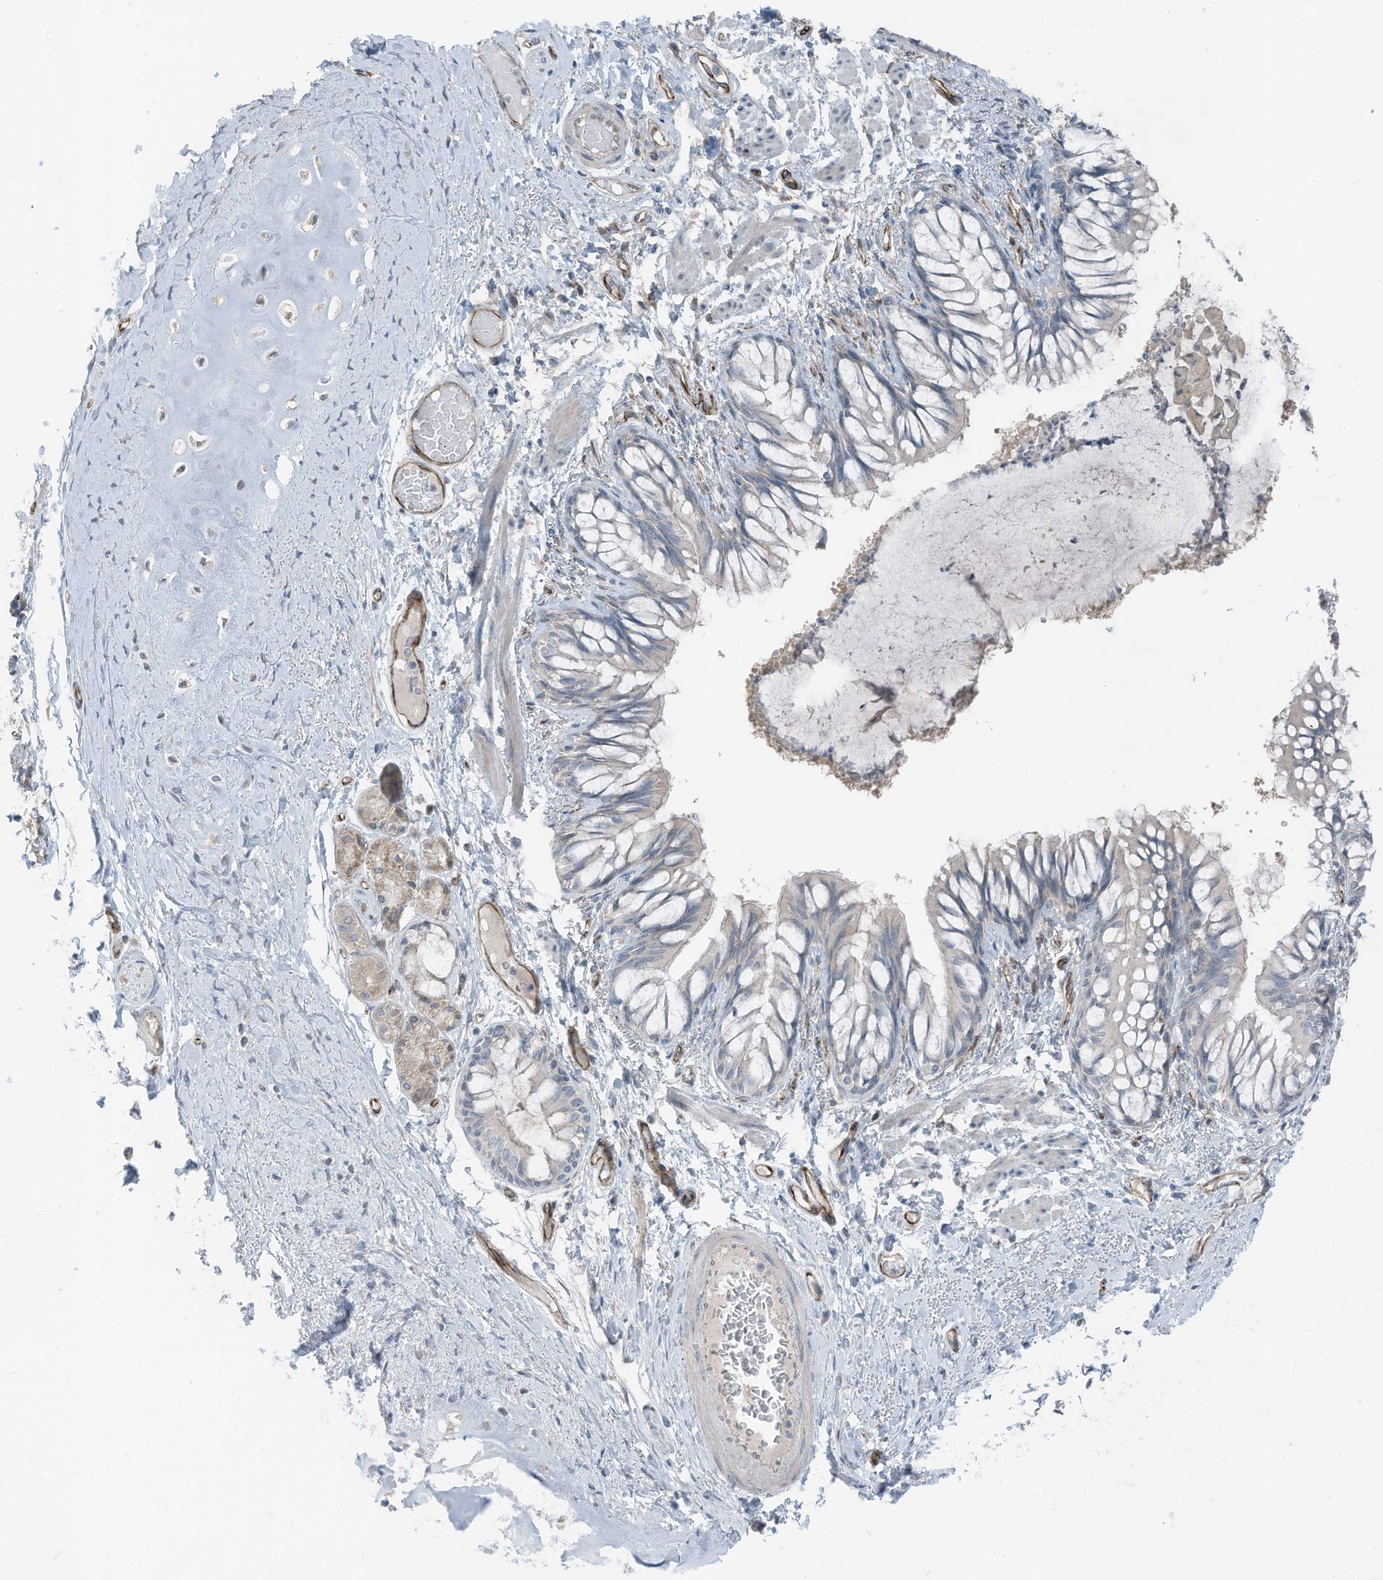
{"staining": {"intensity": "negative", "quantity": "none", "location": "none"}, "tissue": "bronchus", "cell_type": "Respiratory epithelial cells", "image_type": "normal", "snomed": [{"axis": "morphology", "description": "Normal tissue, NOS"}, {"axis": "topography", "description": "Cartilage tissue"}, {"axis": "topography", "description": "Bronchus"}, {"axis": "topography", "description": "Lung"}], "caption": "A high-resolution micrograph shows immunohistochemistry (IHC) staining of unremarkable bronchus, which displays no significant expression in respiratory epithelial cells. The staining was performed using DAB (3,3'-diaminobenzidine) to visualize the protein expression in brown, while the nuclei were stained in blue with hematoxylin (Magnification: 20x).", "gene": "ARHGEF33", "patient": {"sex": "female", "age": 49}}